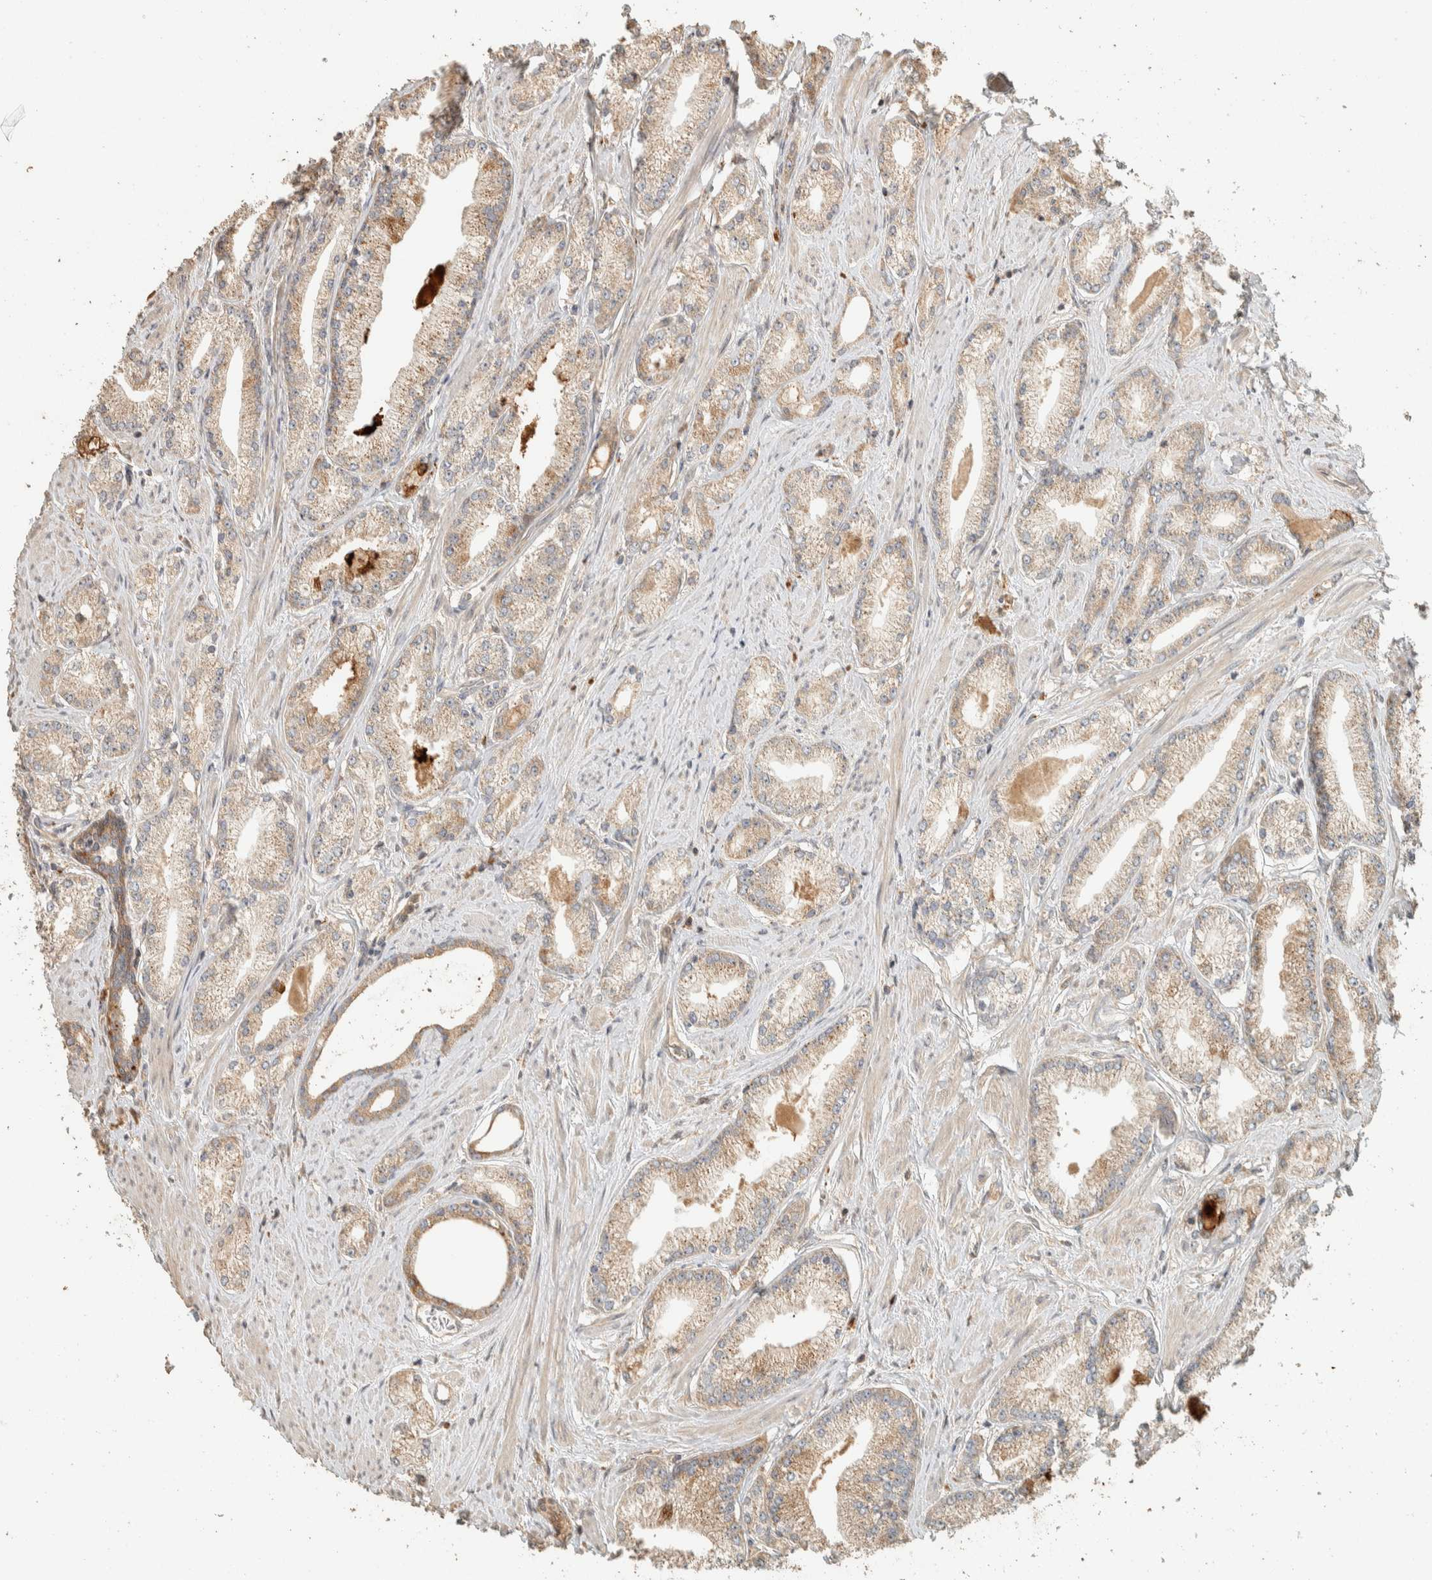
{"staining": {"intensity": "weak", "quantity": "25%-75%", "location": "cytoplasmic/membranous"}, "tissue": "prostate cancer", "cell_type": "Tumor cells", "image_type": "cancer", "snomed": [{"axis": "morphology", "description": "Adenocarcinoma, Low grade"}, {"axis": "topography", "description": "Prostate"}], "caption": "Immunohistochemistry of prostate low-grade adenocarcinoma displays low levels of weak cytoplasmic/membranous positivity in approximately 25%-75% of tumor cells.", "gene": "EXOC7", "patient": {"sex": "male", "age": 62}}